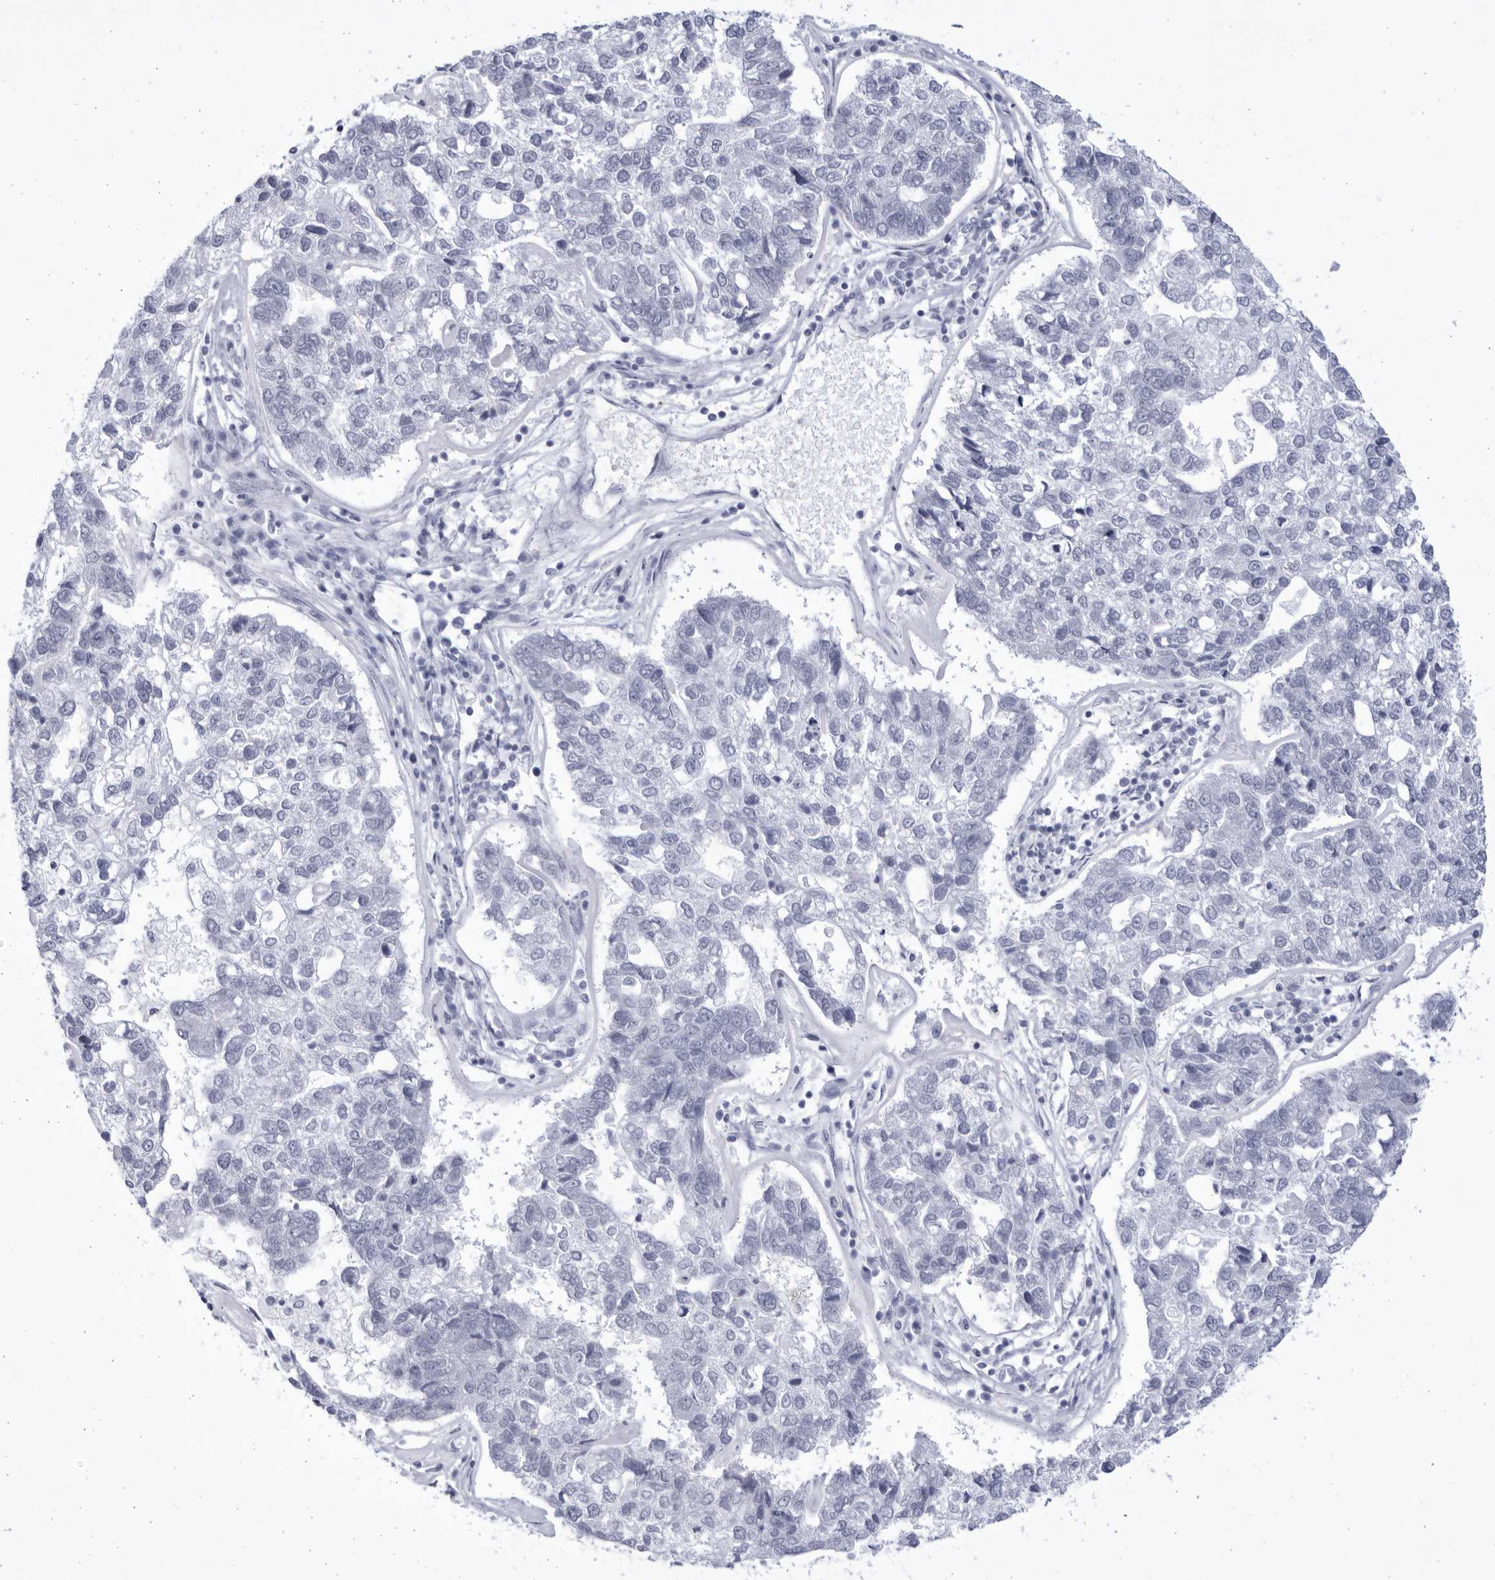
{"staining": {"intensity": "negative", "quantity": "none", "location": "none"}, "tissue": "pancreatic cancer", "cell_type": "Tumor cells", "image_type": "cancer", "snomed": [{"axis": "morphology", "description": "Adenocarcinoma, NOS"}, {"axis": "topography", "description": "Pancreas"}], "caption": "A high-resolution image shows immunohistochemistry staining of adenocarcinoma (pancreatic), which shows no significant expression in tumor cells. (DAB (3,3'-diaminobenzidine) IHC with hematoxylin counter stain).", "gene": "CCDC181", "patient": {"sex": "female", "age": 61}}